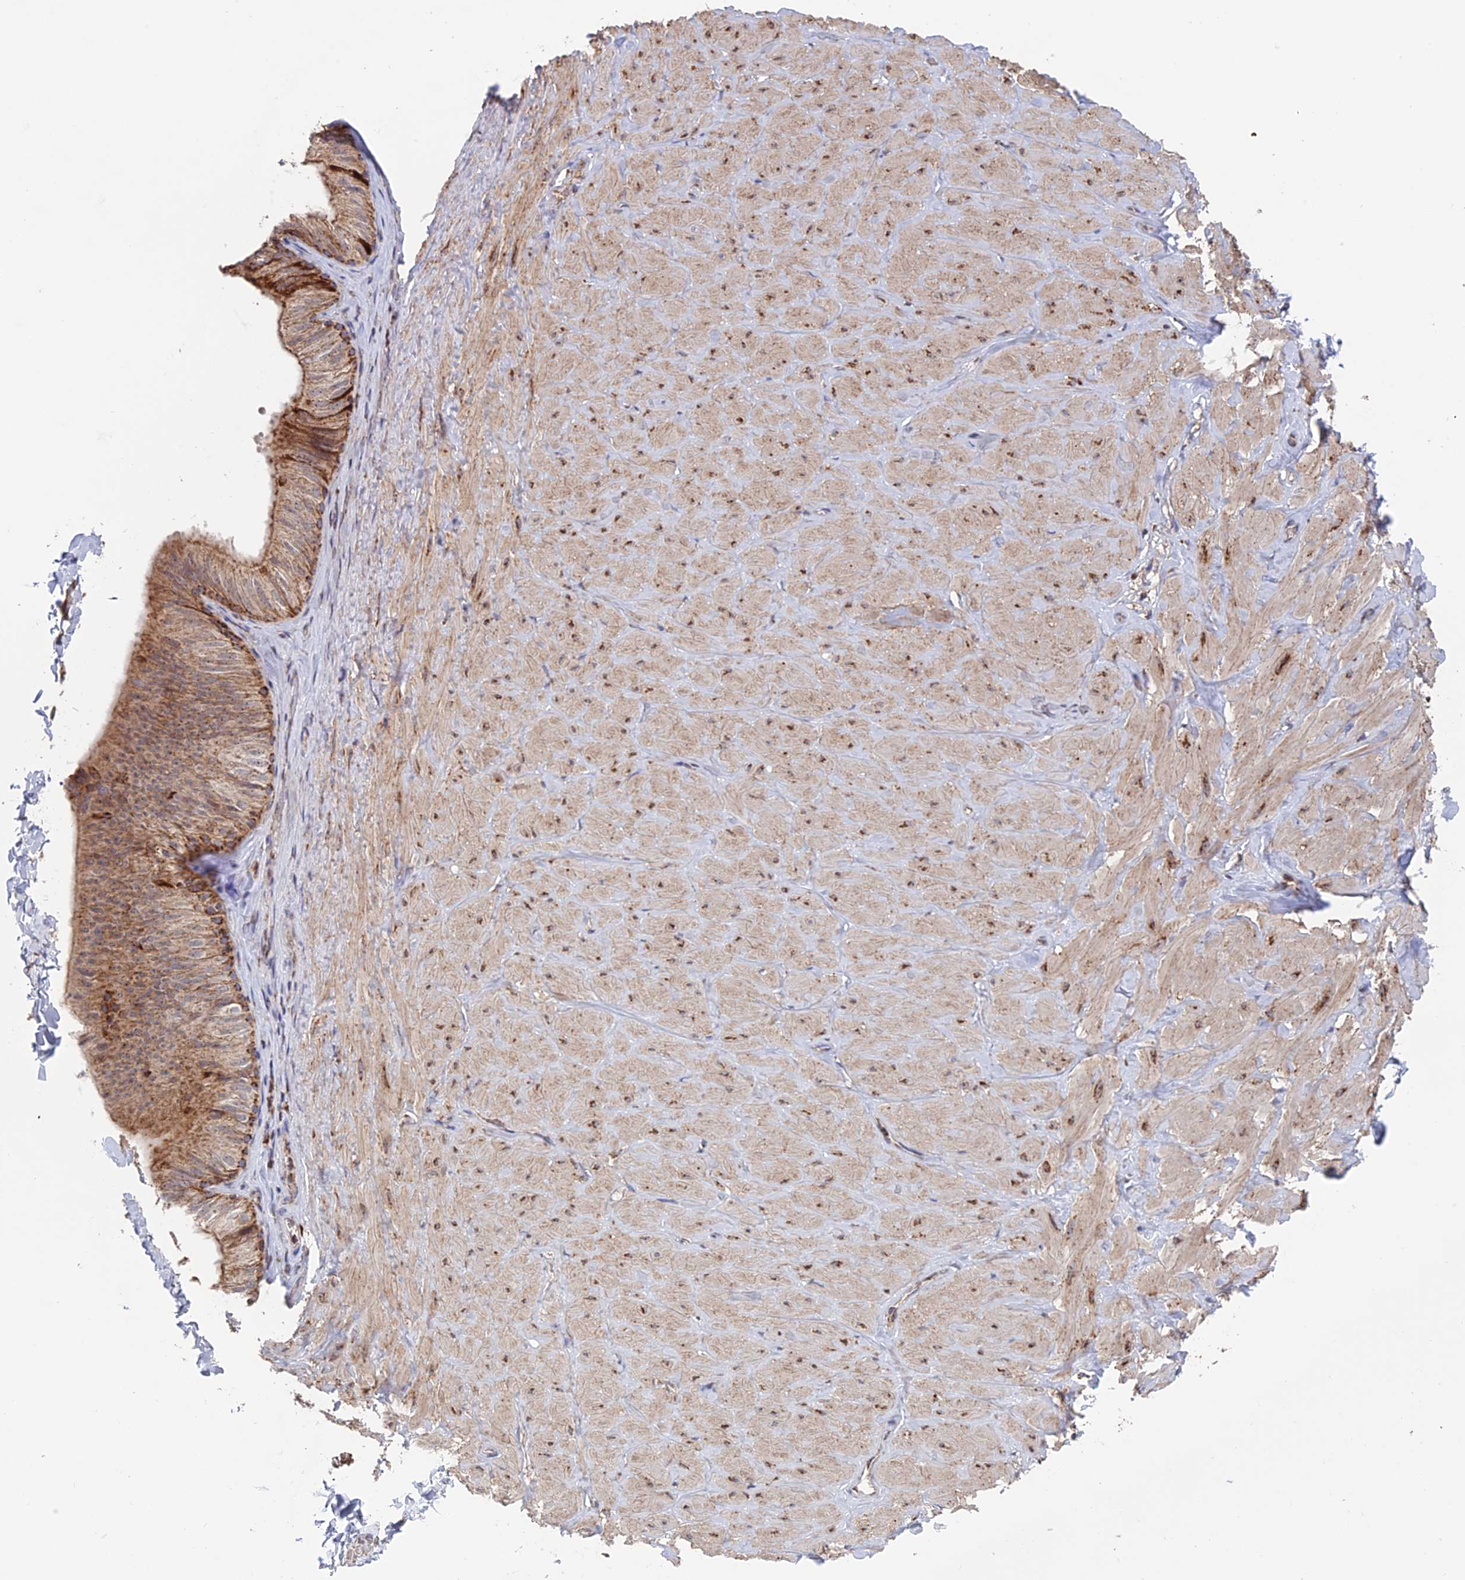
{"staining": {"intensity": "moderate", "quantity": "25%-75%", "location": "cytoplasmic/membranous"}, "tissue": "adipose tissue", "cell_type": "Adipocytes", "image_type": "normal", "snomed": [{"axis": "morphology", "description": "Normal tissue, NOS"}, {"axis": "topography", "description": "Adipose tissue"}, {"axis": "topography", "description": "Vascular tissue"}, {"axis": "topography", "description": "Peripheral nerve tissue"}], "caption": "Immunohistochemical staining of normal adipose tissue reveals moderate cytoplasmic/membranous protein expression in about 25%-75% of adipocytes.", "gene": "DTYMK", "patient": {"sex": "male", "age": 25}}